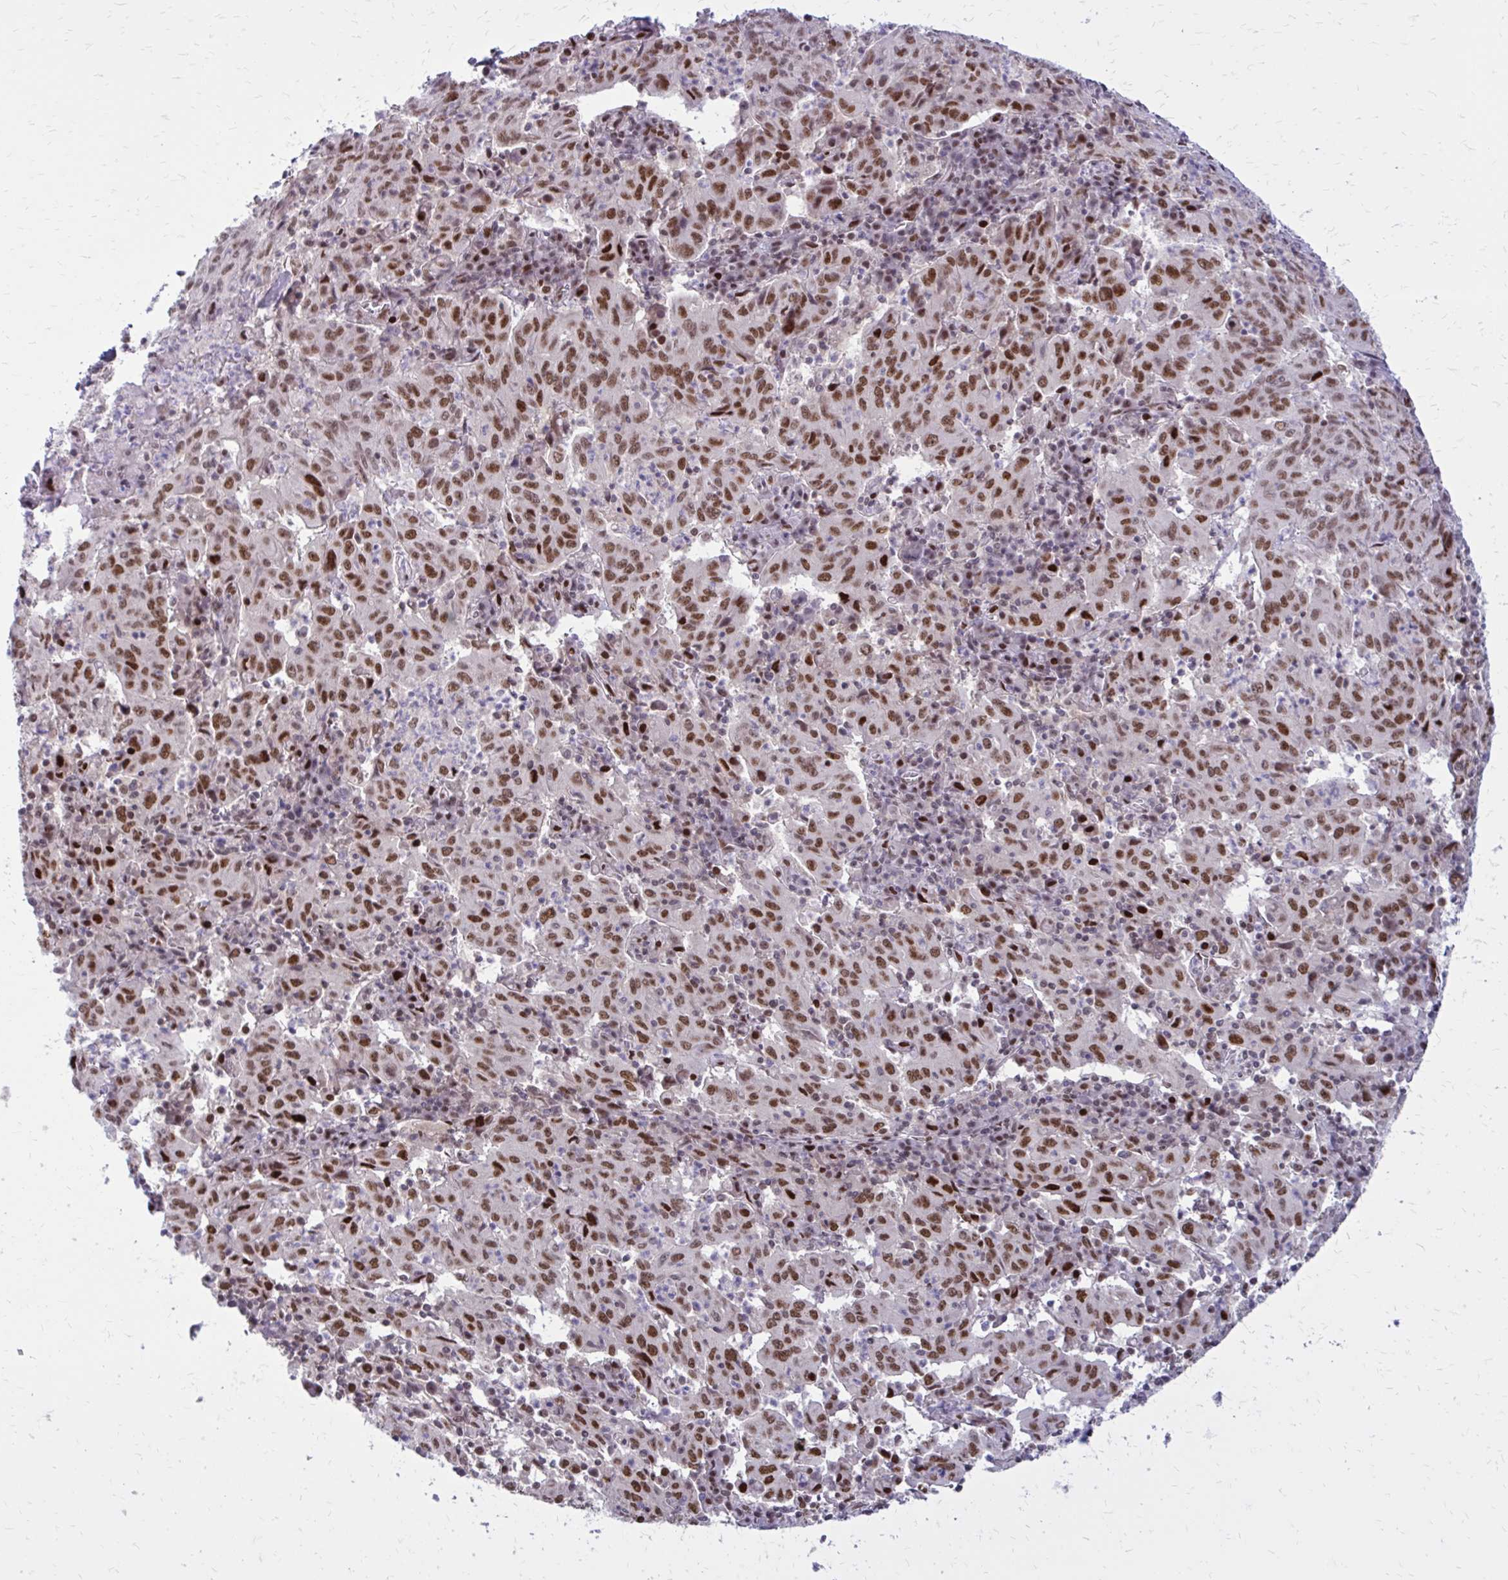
{"staining": {"intensity": "strong", "quantity": ">75%", "location": "nuclear"}, "tissue": "pancreatic cancer", "cell_type": "Tumor cells", "image_type": "cancer", "snomed": [{"axis": "morphology", "description": "Adenocarcinoma, NOS"}, {"axis": "topography", "description": "Pancreas"}], "caption": "Immunohistochemical staining of human pancreatic cancer demonstrates high levels of strong nuclear expression in about >75% of tumor cells.", "gene": "PSME4", "patient": {"sex": "male", "age": 63}}